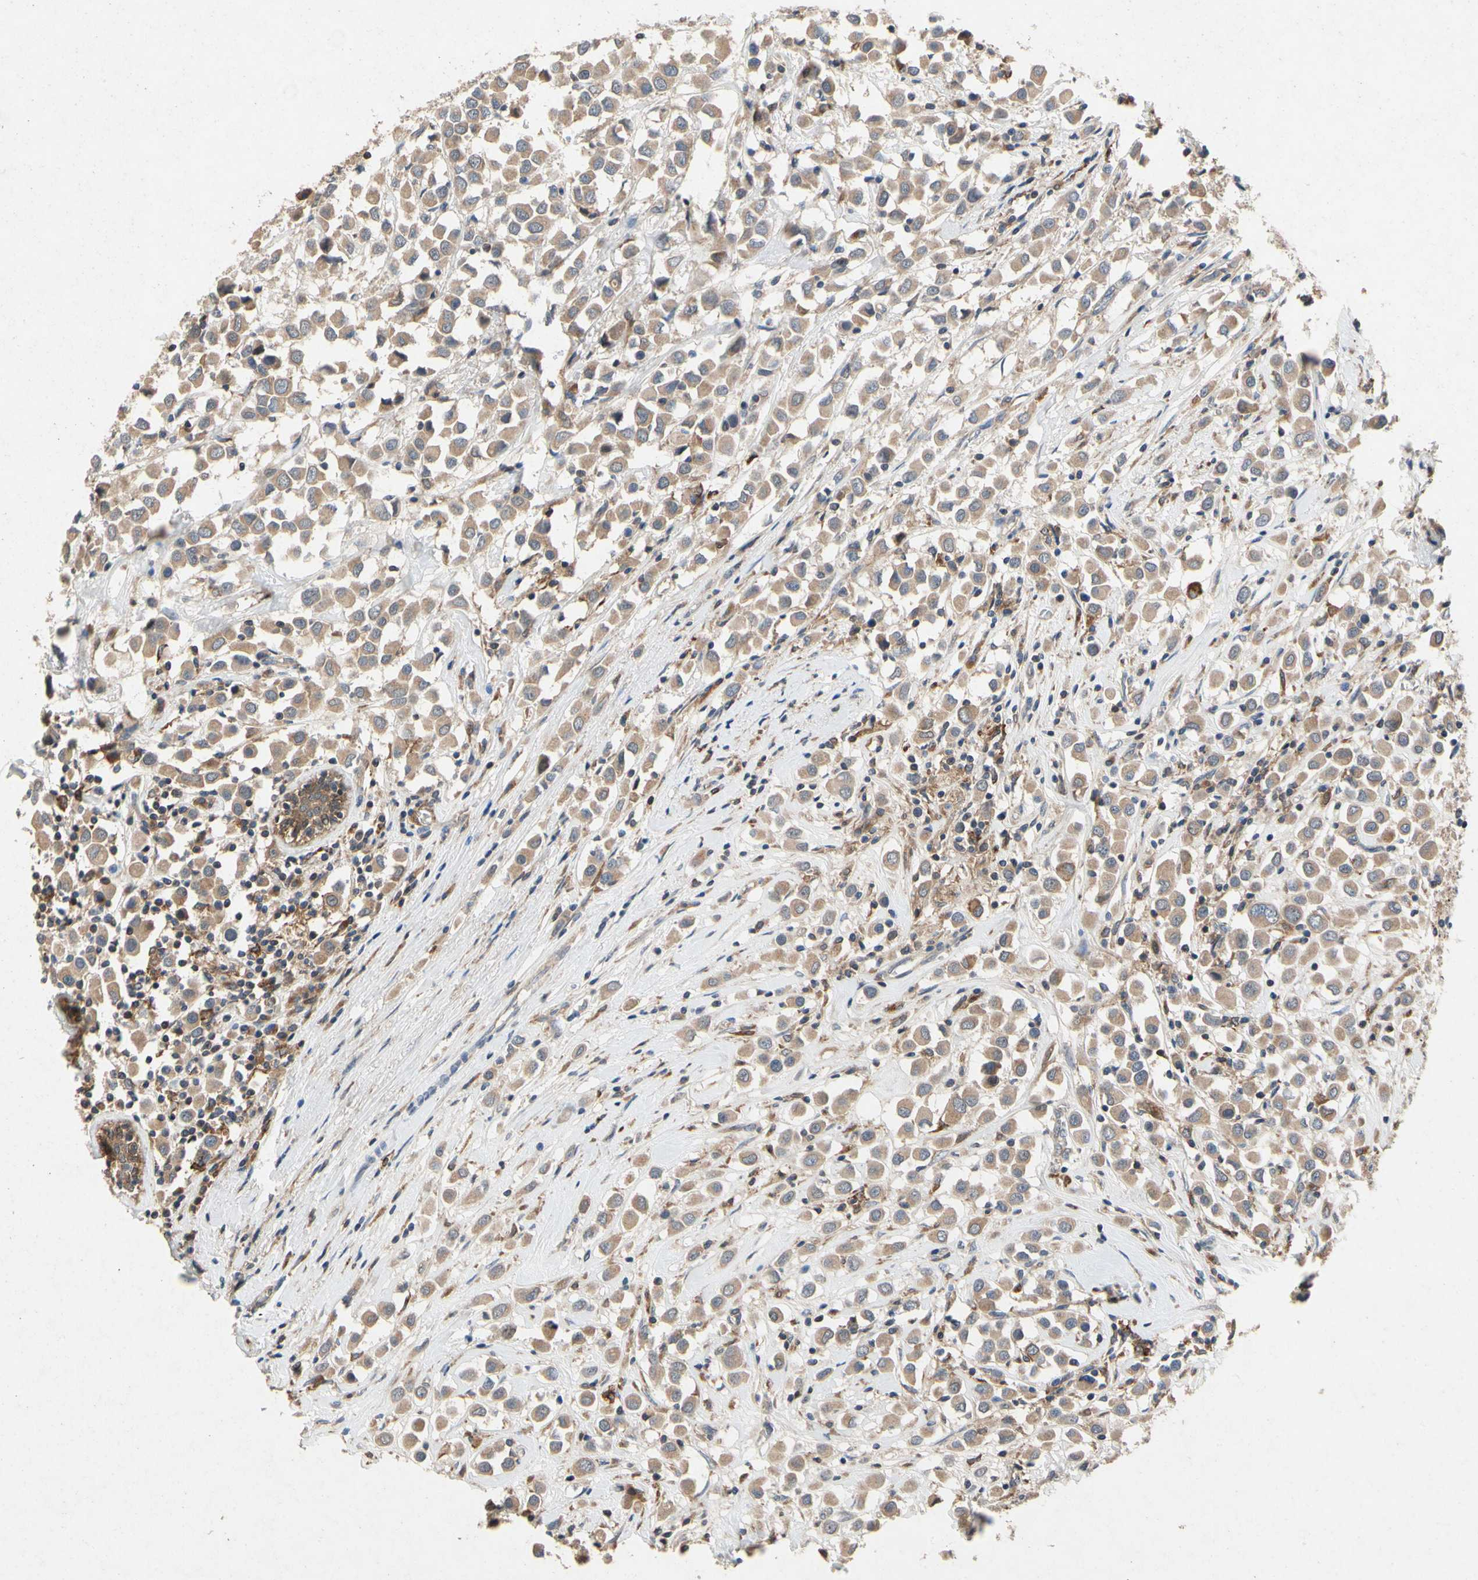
{"staining": {"intensity": "moderate", "quantity": ">75%", "location": "cytoplasmic/membranous"}, "tissue": "breast cancer", "cell_type": "Tumor cells", "image_type": "cancer", "snomed": [{"axis": "morphology", "description": "Duct carcinoma"}, {"axis": "topography", "description": "Breast"}], "caption": "Immunohistochemistry (IHC) photomicrograph of breast cancer (intraductal carcinoma) stained for a protein (brown), which demonstrates medium levels of moderate cytoplasmic/membranous positivity in approximately >75% of tumor cells.", "gene": "RPS6KA1", "patient": {"sex": "female", "age": 61}}